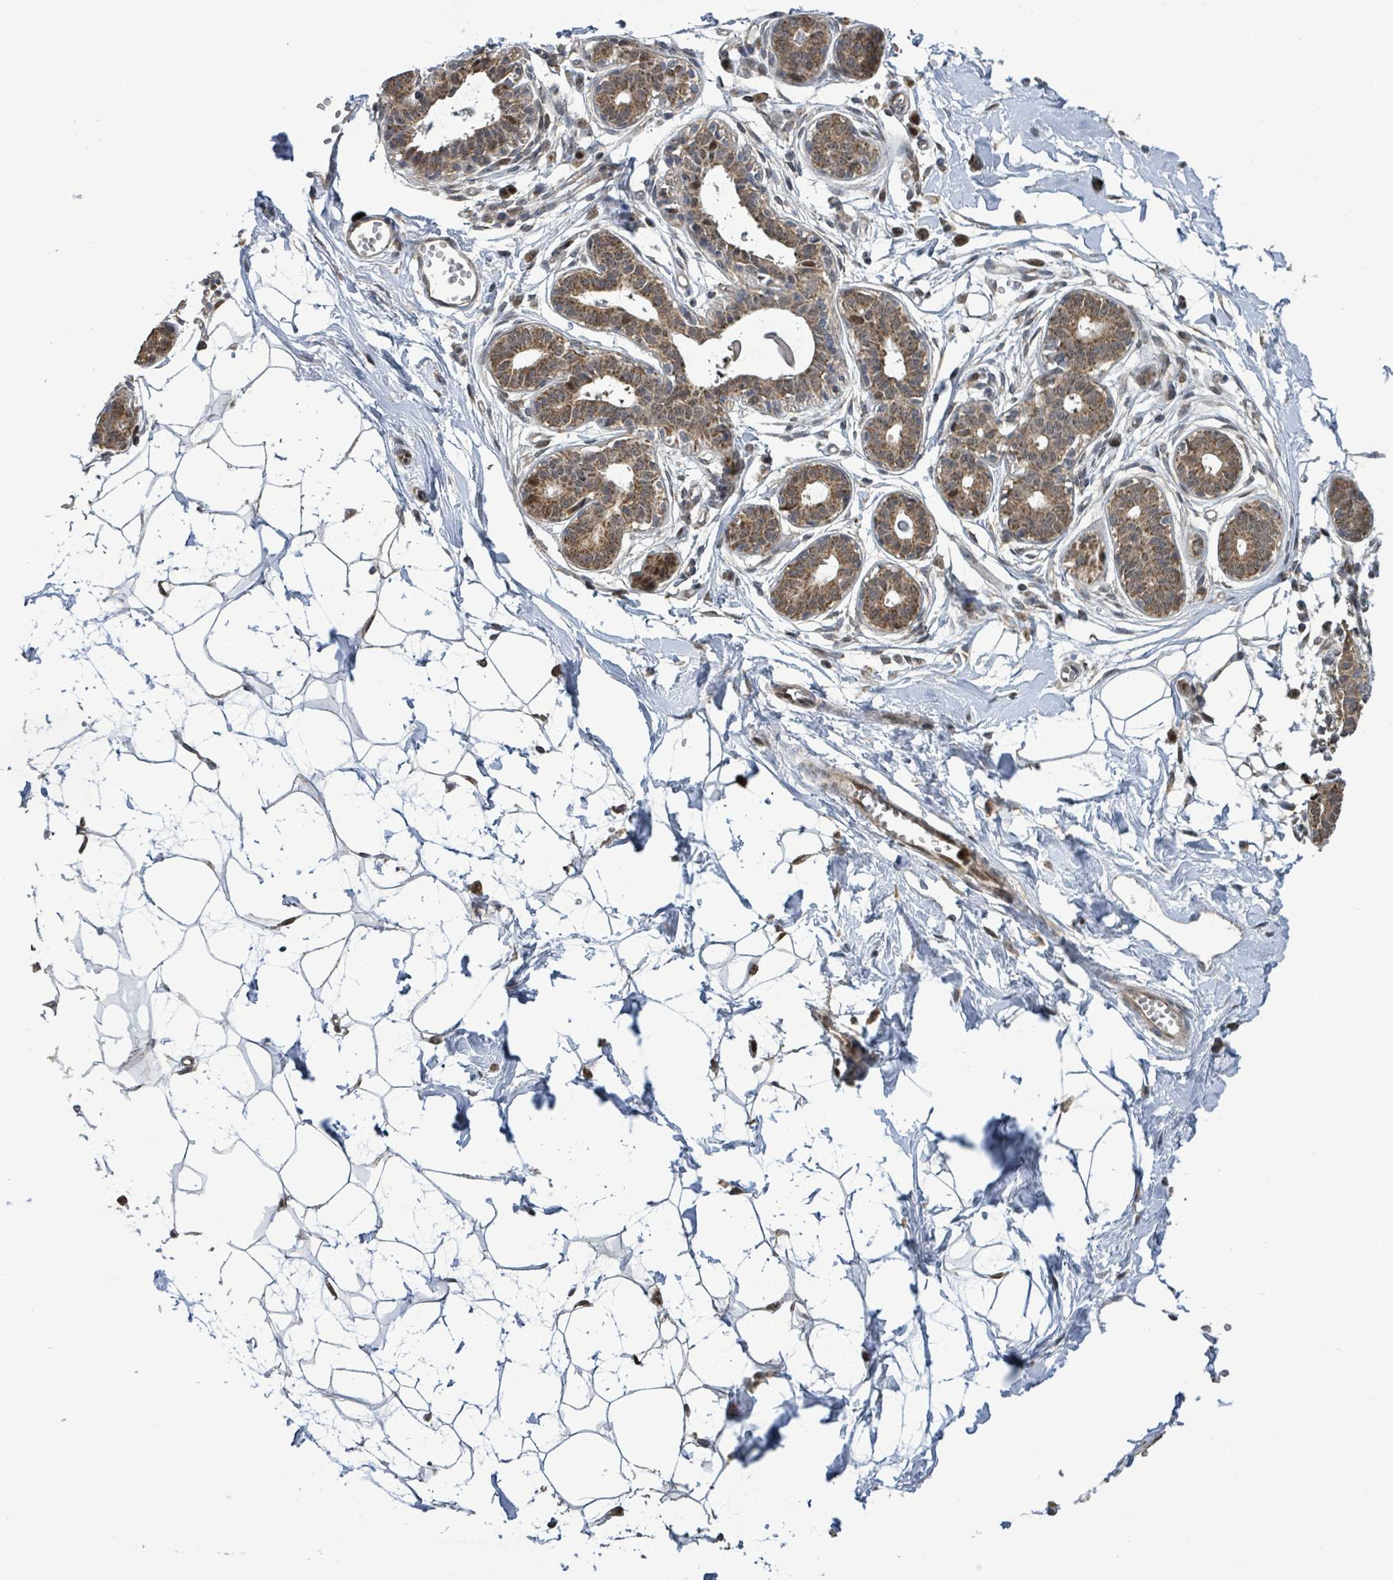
{"staining": {"intensity": "negative", "quantity": "none", "location": "none"}, "tissue": "breast", "cell_type": "Adipocytes", "image_type": "normal", "snomed": [{"axis": "morphology", "description": "Normal tissue, NOS"}, {"axis": "topography", "description": "Breast"}], "caption": "Breast was stained to show a protein in brown. There is no significant expression in adipocytes. The staining was performed using DAB to visualize the protein expression in brown, while the nuclei were stained in blue with hematoxylin (Magnification: 20x).", "gene": "COQ6", "patient": {"sex": "female", "age": 45}}